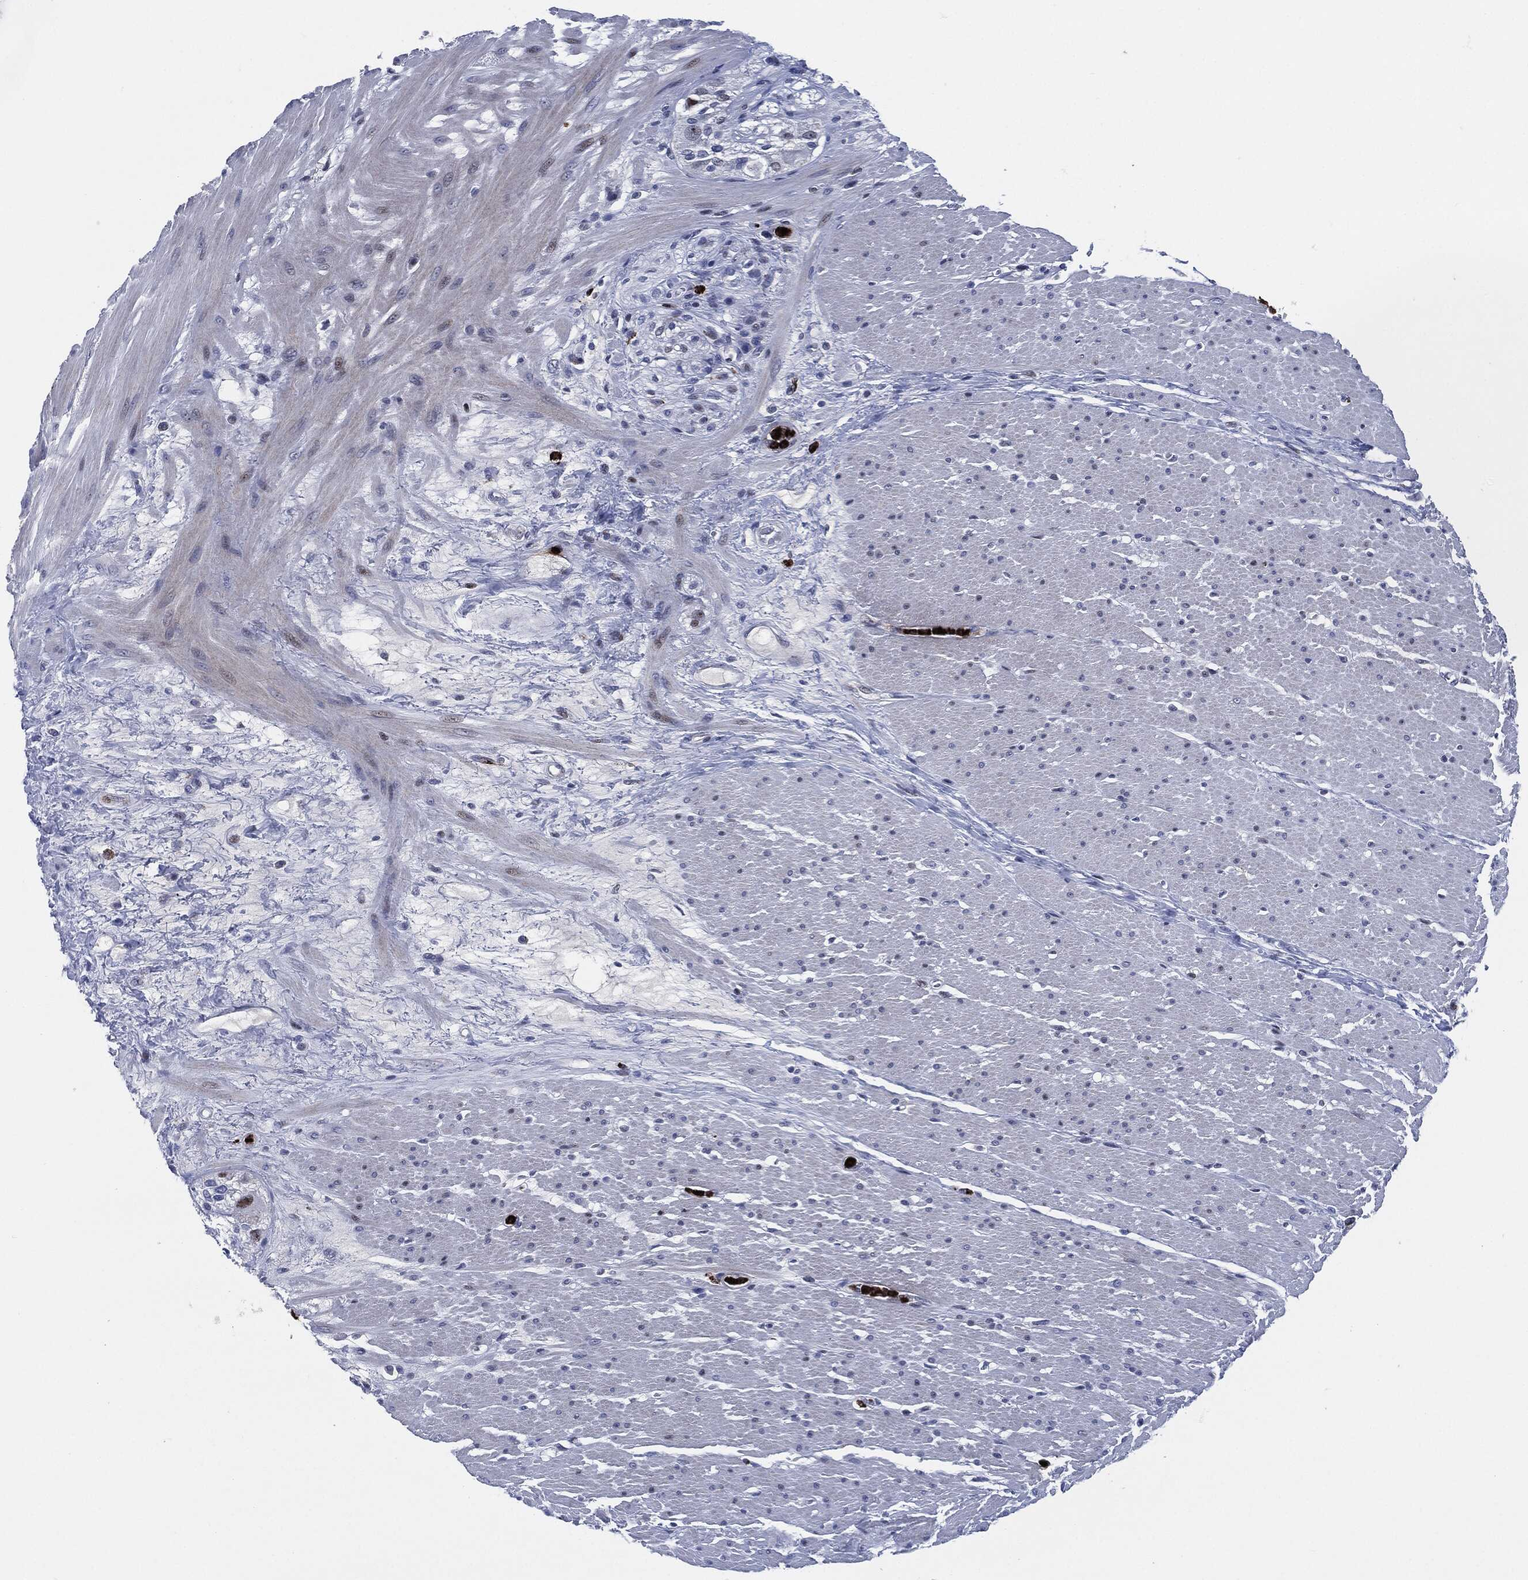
{"staining": {"intensity": "negative", "quantity": "none", "location": "none"}, "tissue": "smooth muscle", "cell_type": "Smooth muscle cells", "image_type": "normal", "snomed": [{"axis": "morphology", "description": "Normal tissue, NOS"}, {"axis": "topography", "description": "Soft tissue"}, {"axis": "topography", "description": "Smooth muscle"}], "caption": "Protein analysis of unremarkable smooth muscle reveals no significant positivity in smooth muscle cells.", "gene": "MPO", "patient": {"sex": "male", "age": 72}}